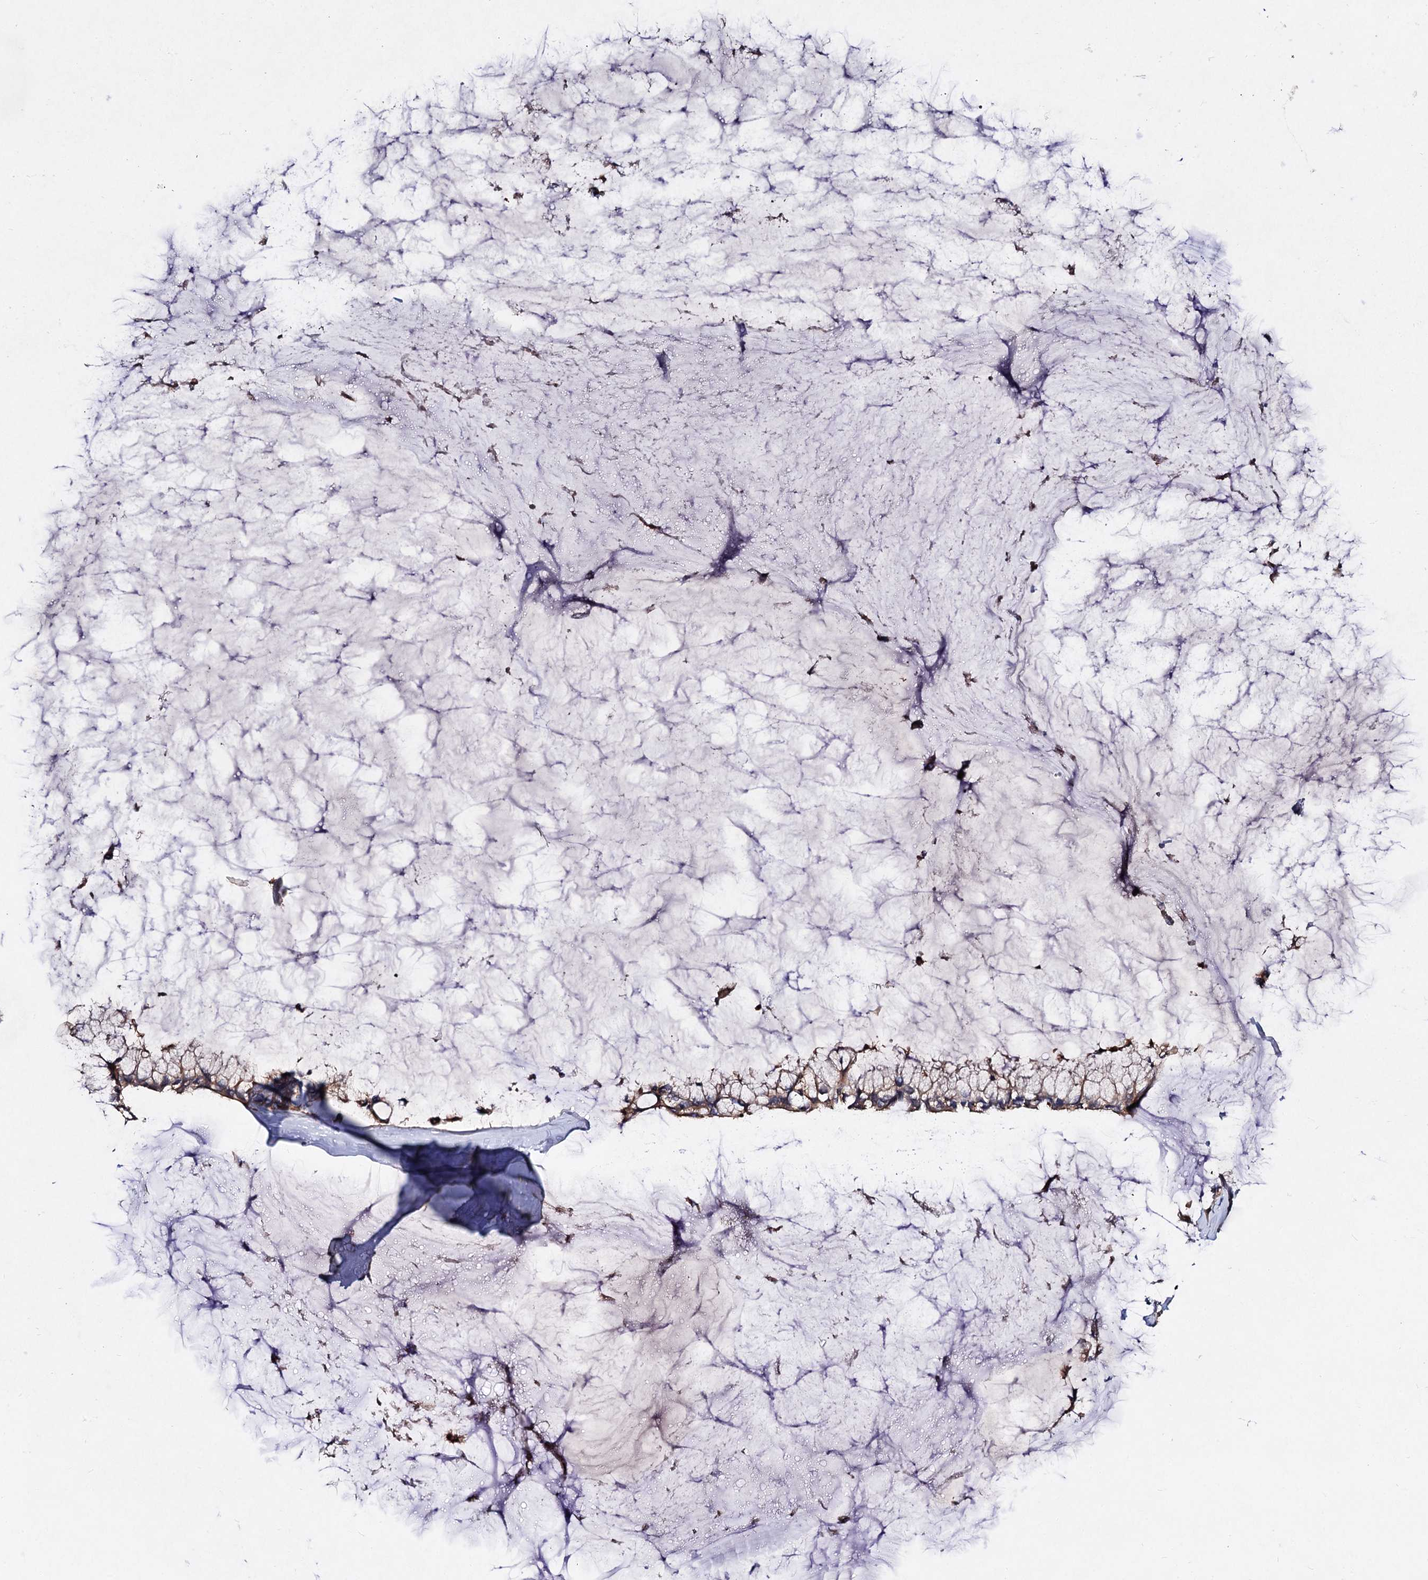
{"staining": {"intensity": "weak", "quantity": ">75%", "location": "cytoplasmic/membranous"}, "tissue": "ovarian cancer", "cell_type": "Tumor cells", "image_type": "cancer", "snomed": [{"axis": "morphology", "description": "Cystadenocarcinoma, mucinous, NOS"}, {"axis": "topography", "description": "Ovary"}], "caption": "An immunohistochemistry photomicrograph of neoplastic tissue is shown. Protein staining in brown shows weak cytoplasmic/membranous positivity in ovarian mucinous cystadenocarcinoma within tumor cells. The staining was performed using DAB to visualize the protein expression in brown, while the nuclei were stained in blue with hematoxylin (Magnification: 20x).", "gene": "VPS29", "patient": {"sex": "female", "age": 39}}